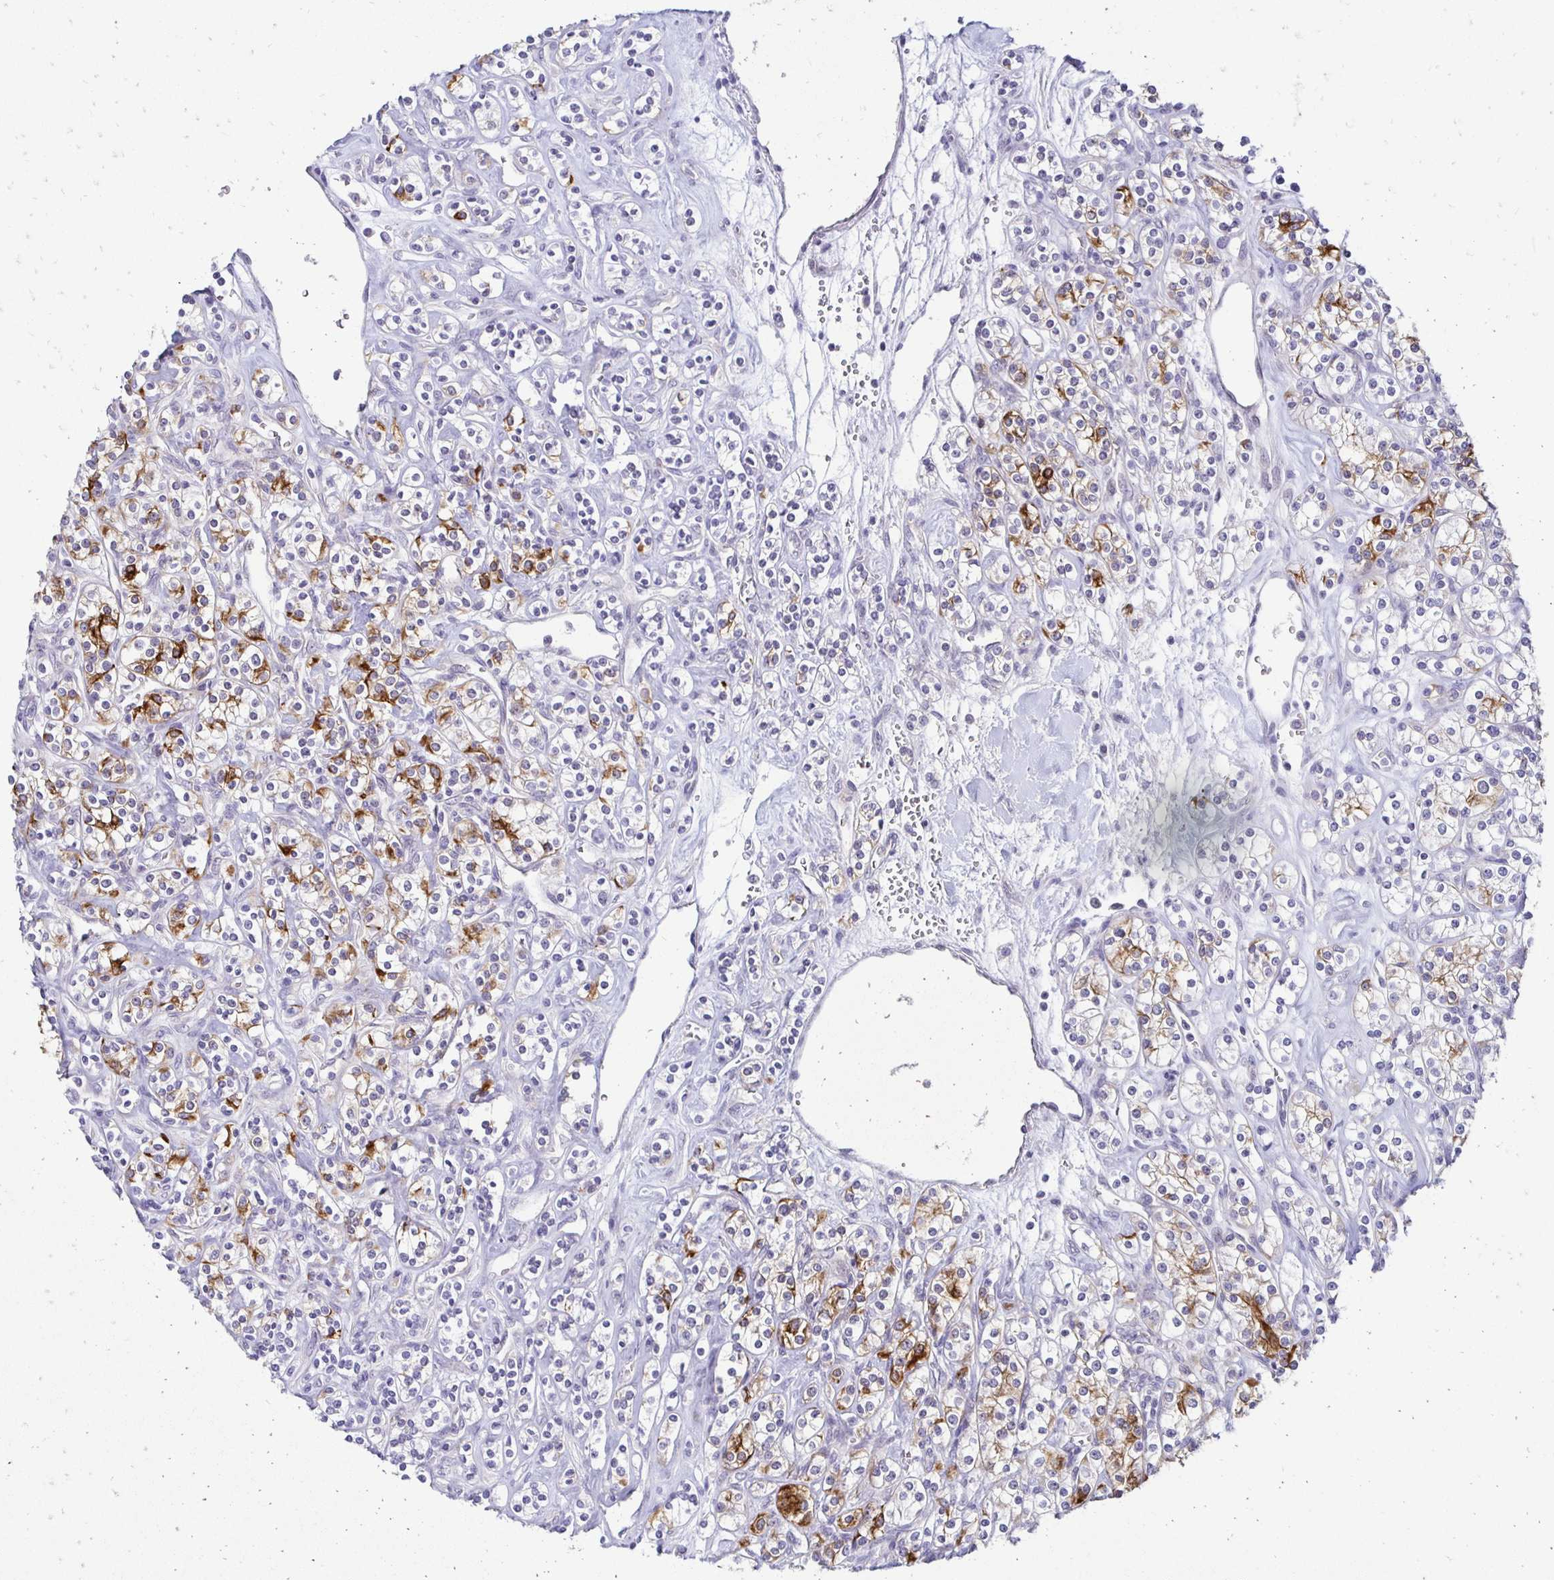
{"staining": {"intensity": "strong", "quantity": "25%-75%", "location": "cytoplasmic/membranous"}, "tissue": "renal cancer", "cell_type": "Tumor cells", "image_type": "cancer", "snomed": [{"axis": "morphology", "description": "Adenocarcinoma, NOS"}, {"axis": "topography", "description": "Kidney"}], "caption": "Immunohistochemical staining of adenocarcinoma (renal) reveals high levels of strong cytoplasmic/membranous expression in about 25%-75% of tumor cells.", "gene": "C1QTNF2", "patient": {"sex": "male", "age": 77}}